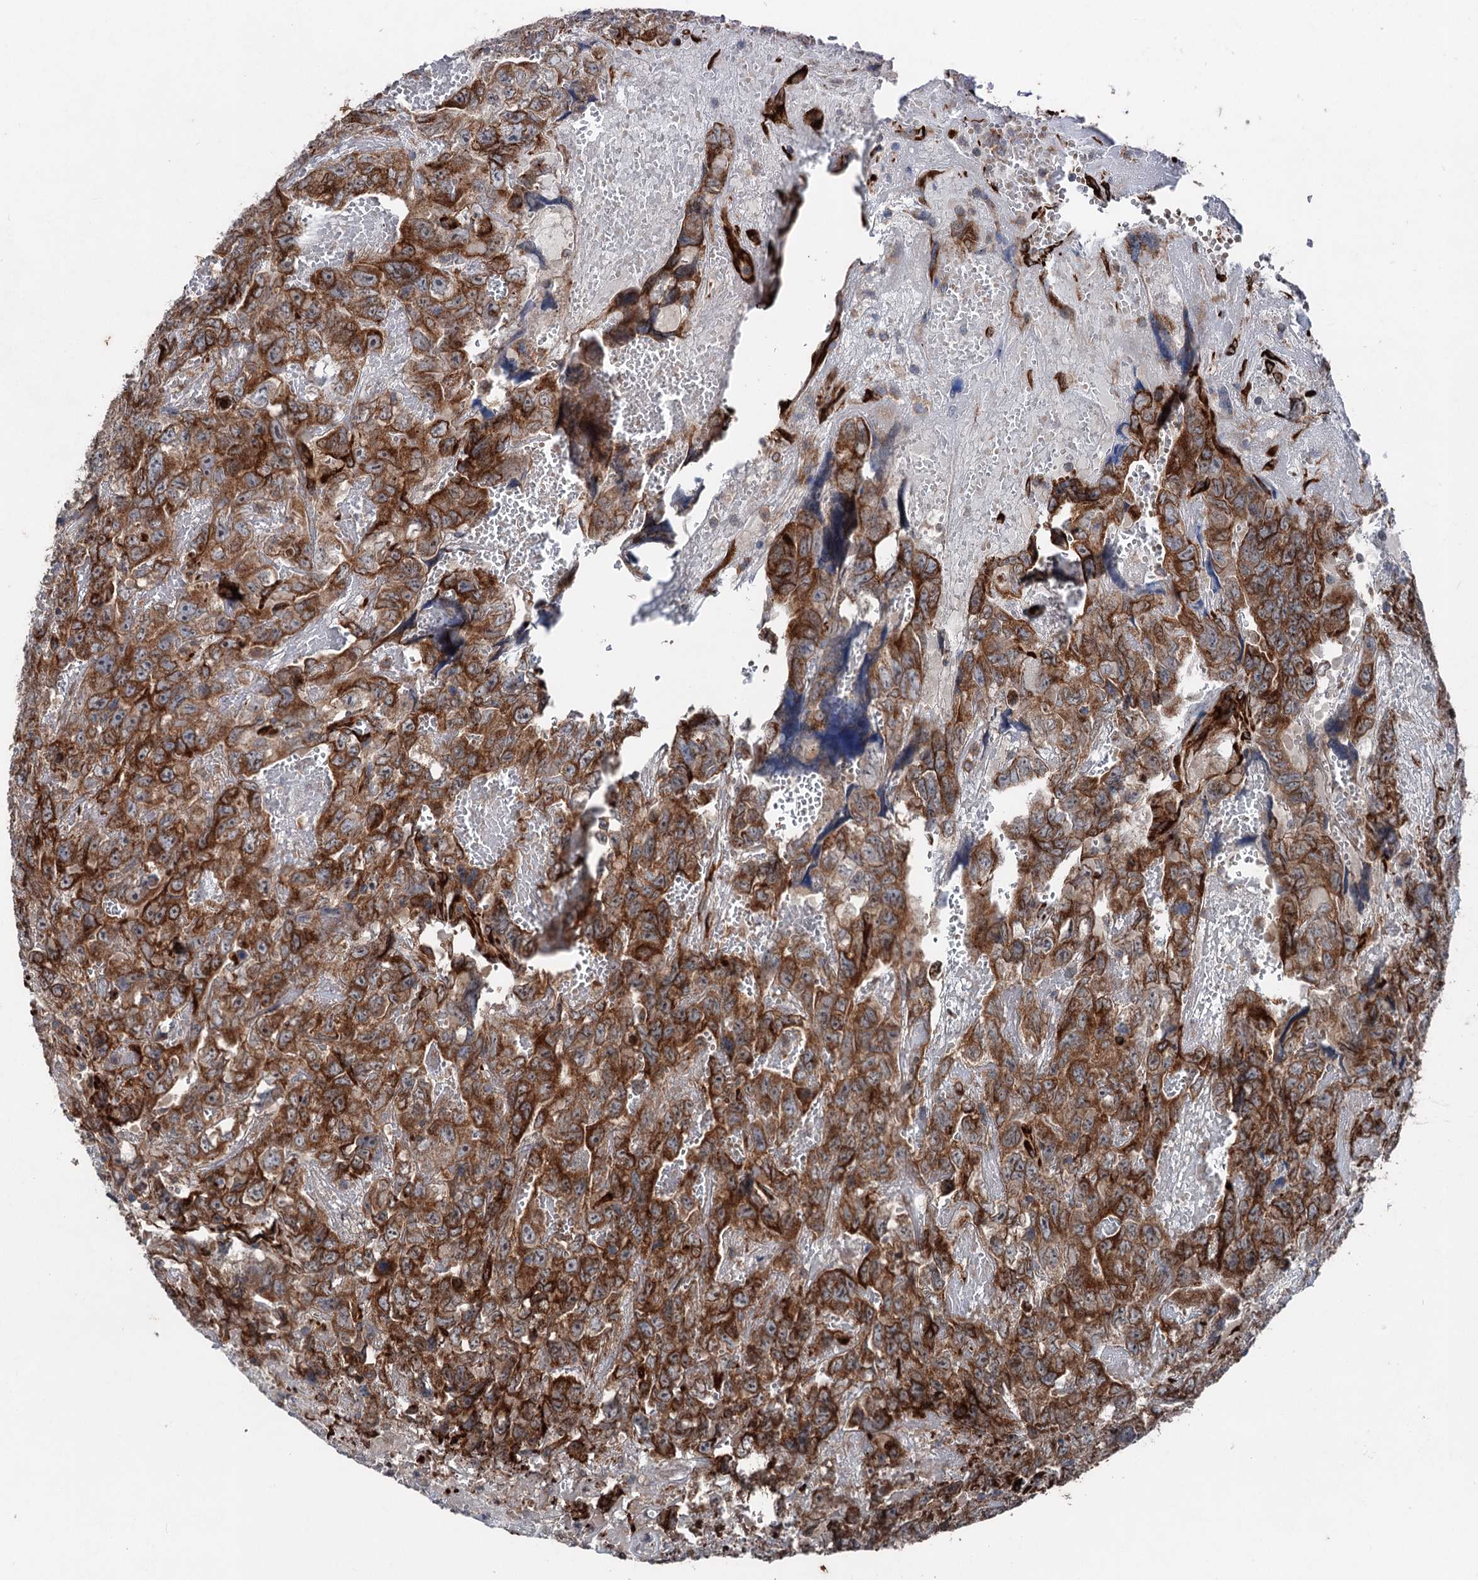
{"staining": {"intensity": "strong", "quantity": ">75%", "location": "cytoplasmic/membranous"}, "tissue": "testis cancer", "cell_type": "Tumor cells", "image_type": "cancer", "snomed": [{"axis": "morphology", "description": "Carcinoma, Embryonal, NOS"}, {"axis": "topography", "description": "Testis"}], "caption": "Testis embryonal carcinoma stained for a protein reveals strong cytoplasmic/membranous positivity in tumor cells.", "gene": "DDIAS", "patient": {"sex": "male", "age": 45}}